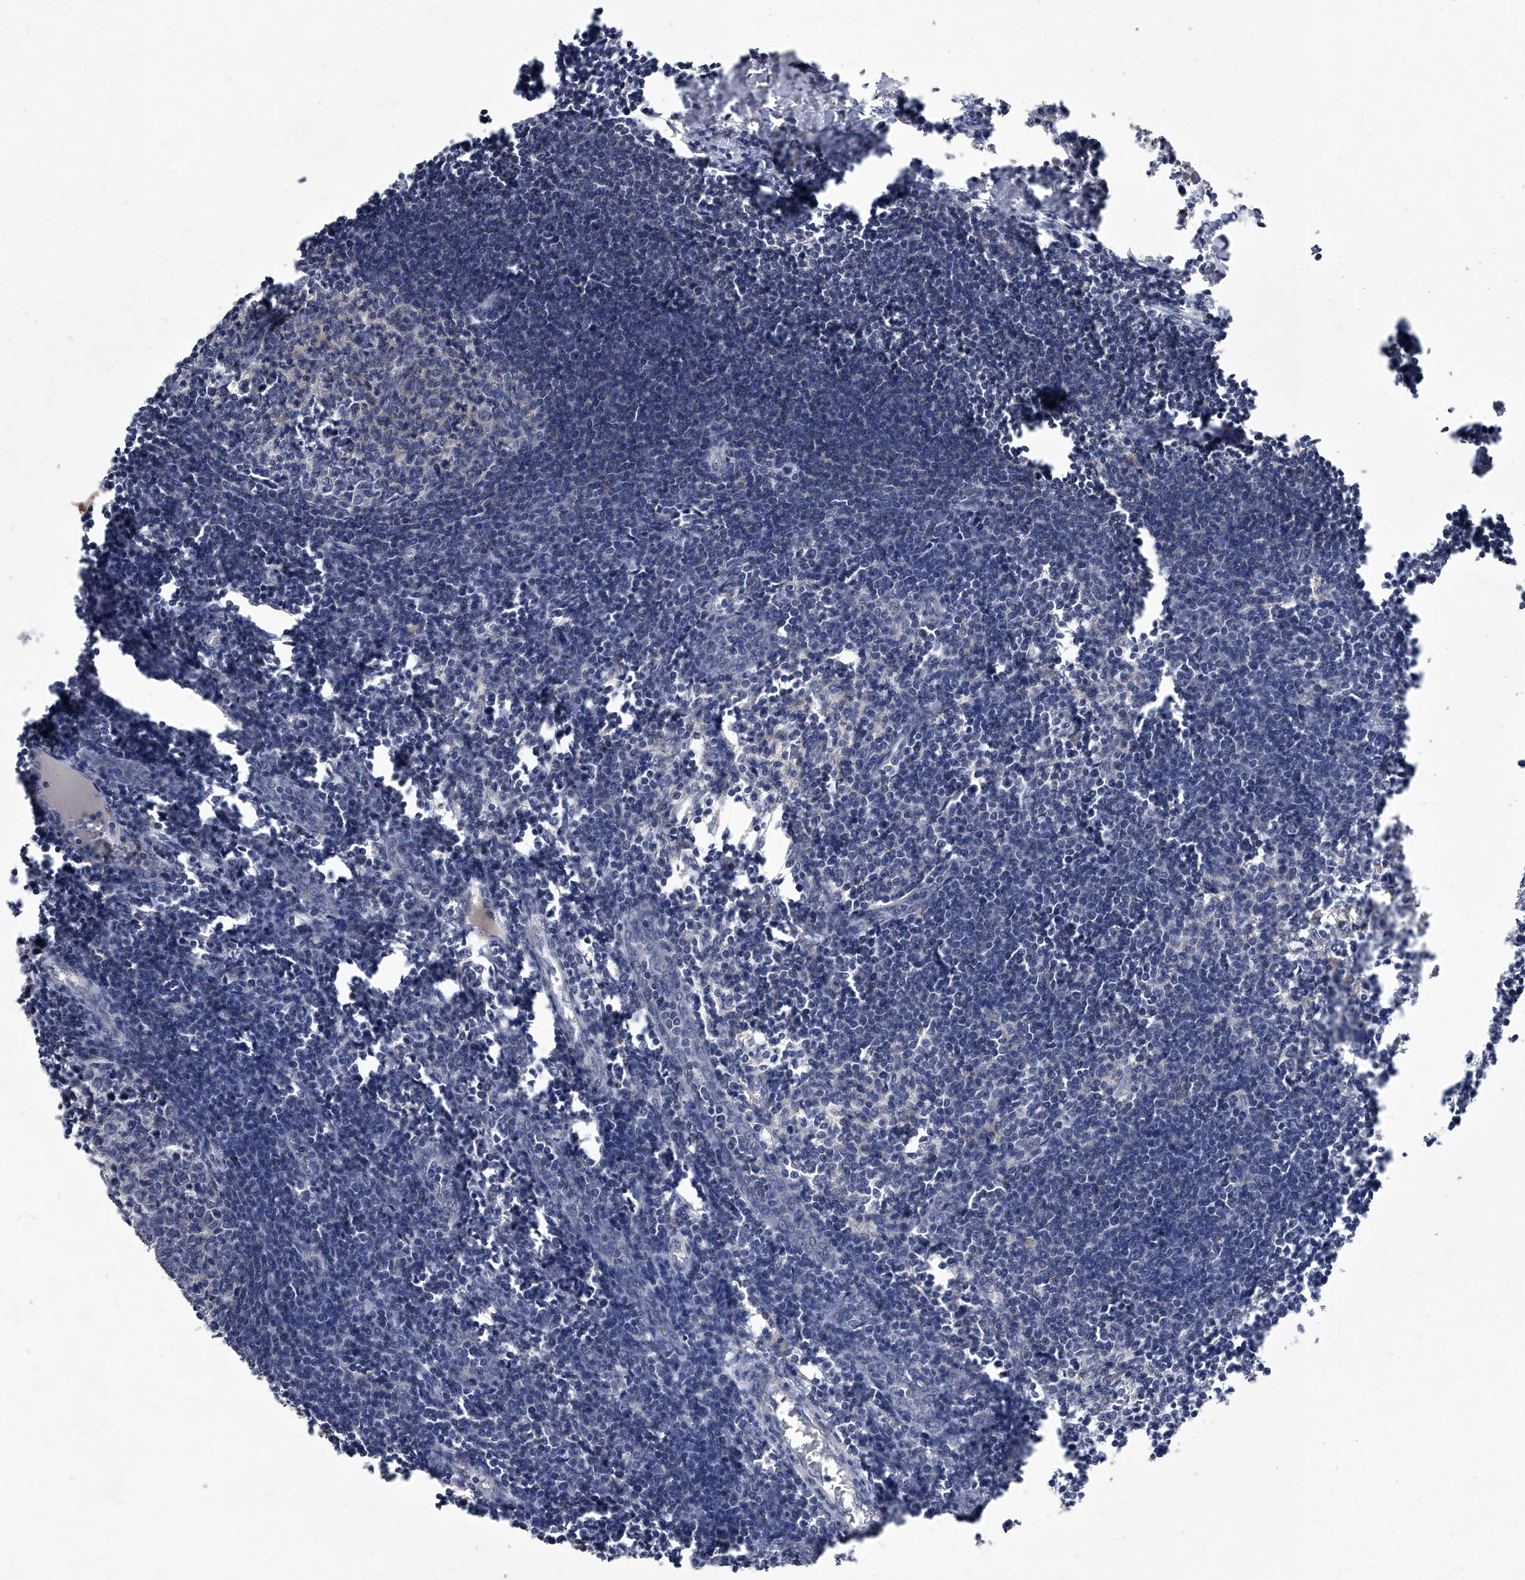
{"staining": {"intensity": "negative", "quantity": "none", "location": "none"}, "tissue": "lymph node", "cell_type": "Germinal center cells", "image_type": "normal", "snomed": [{"axis": "morphology", "description": "Normal tissue, NOS"}, {"axis": "morphology", "description": "Malignant melanoma, Metastatic site"}, {"axis": "topography", "description": "Lymph node"}], "caption": "Immunohistochemistry (IHC) image of unremarkable lymph node stained for a protein (brown), which displays no expression in germinal center cells.", "gene": "C5", "patient": {"sex": "male", "age": 41}}